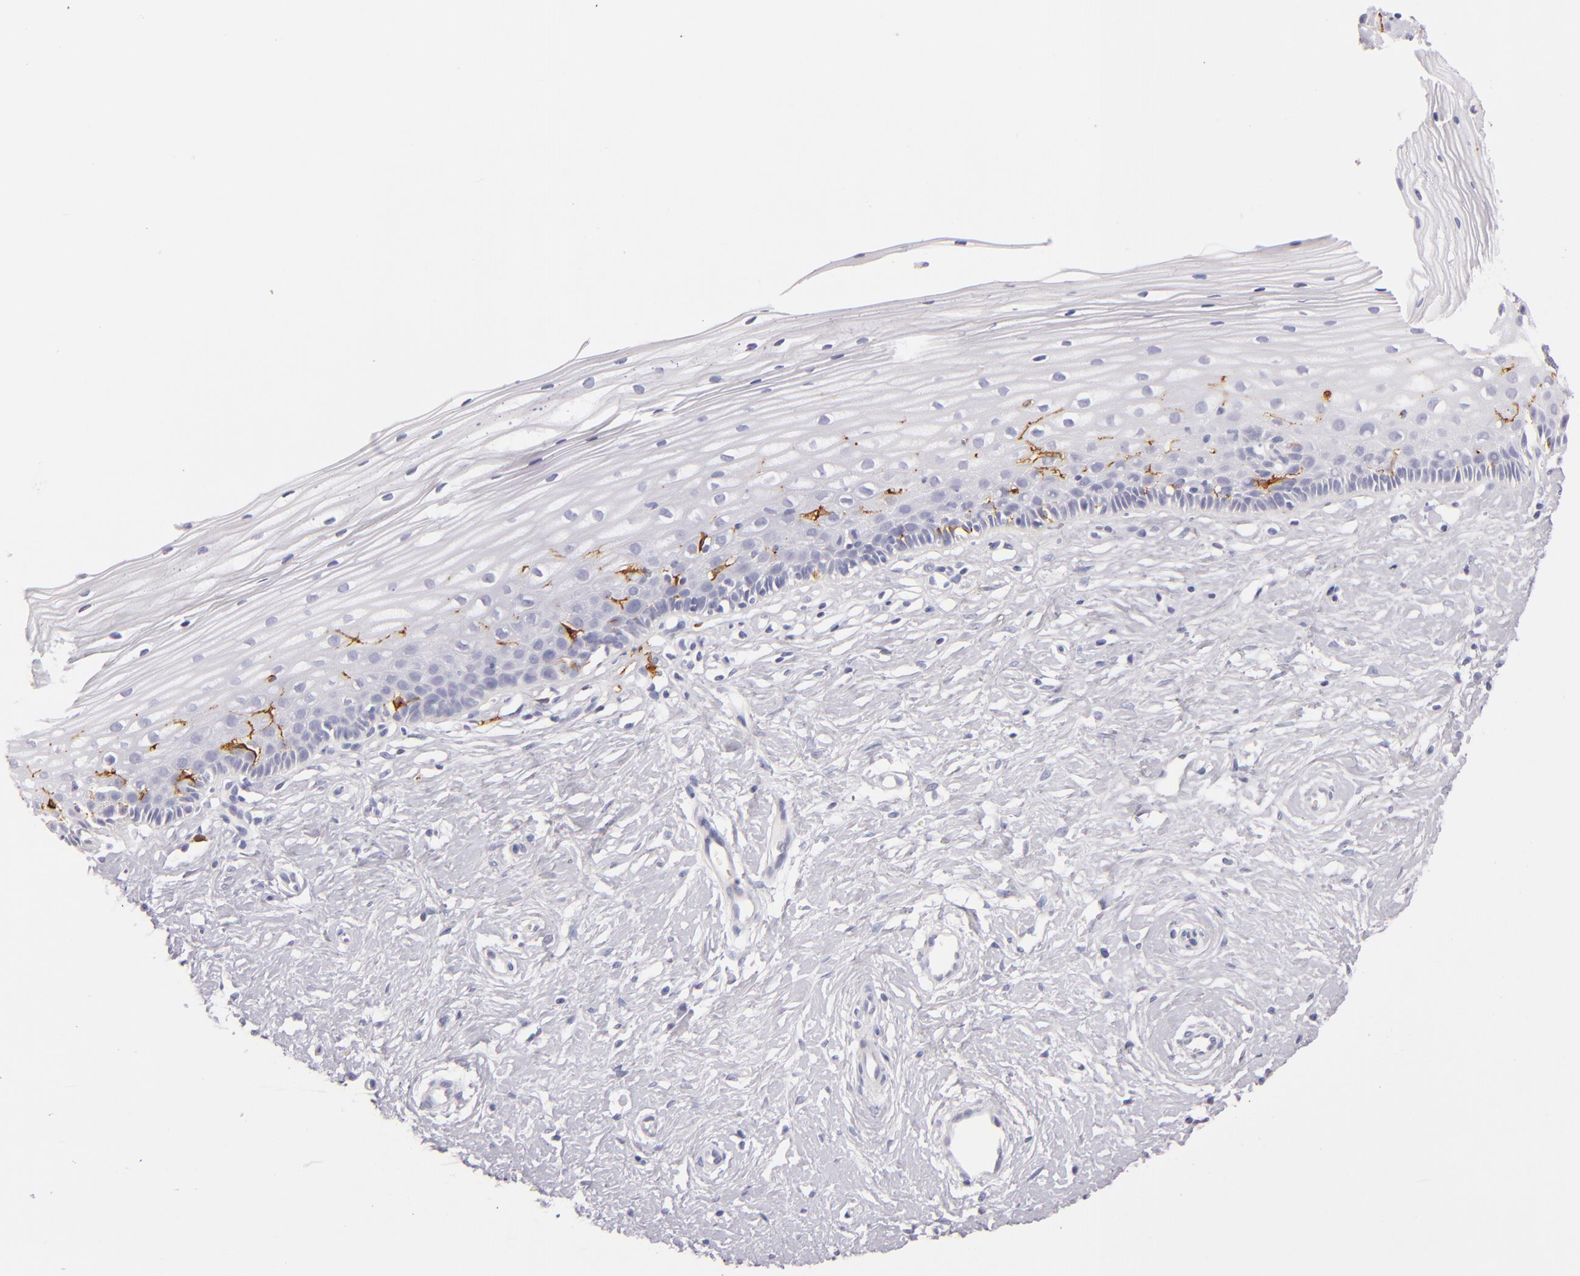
{"staining": {"intensity": "negative", "quantity": "none", "location": "none"}, "tissue": "cervix", "cell_type": "Glandular cells", "image_type": "normal", "snomed": [{"axis": "morphology", "description": "Normal tissue, NOS"}, {"axis": "topography", "description": "Cervix"}], "caption": "Cervix was stained to show a protein in brown. There is no significant staining in glandular cells. The staining is performed using DAB brown chromogen with nuclei counter-stained in using hematoxylin.", "gene": "CD207", "patient": {"sex": "female", "age": 40}}